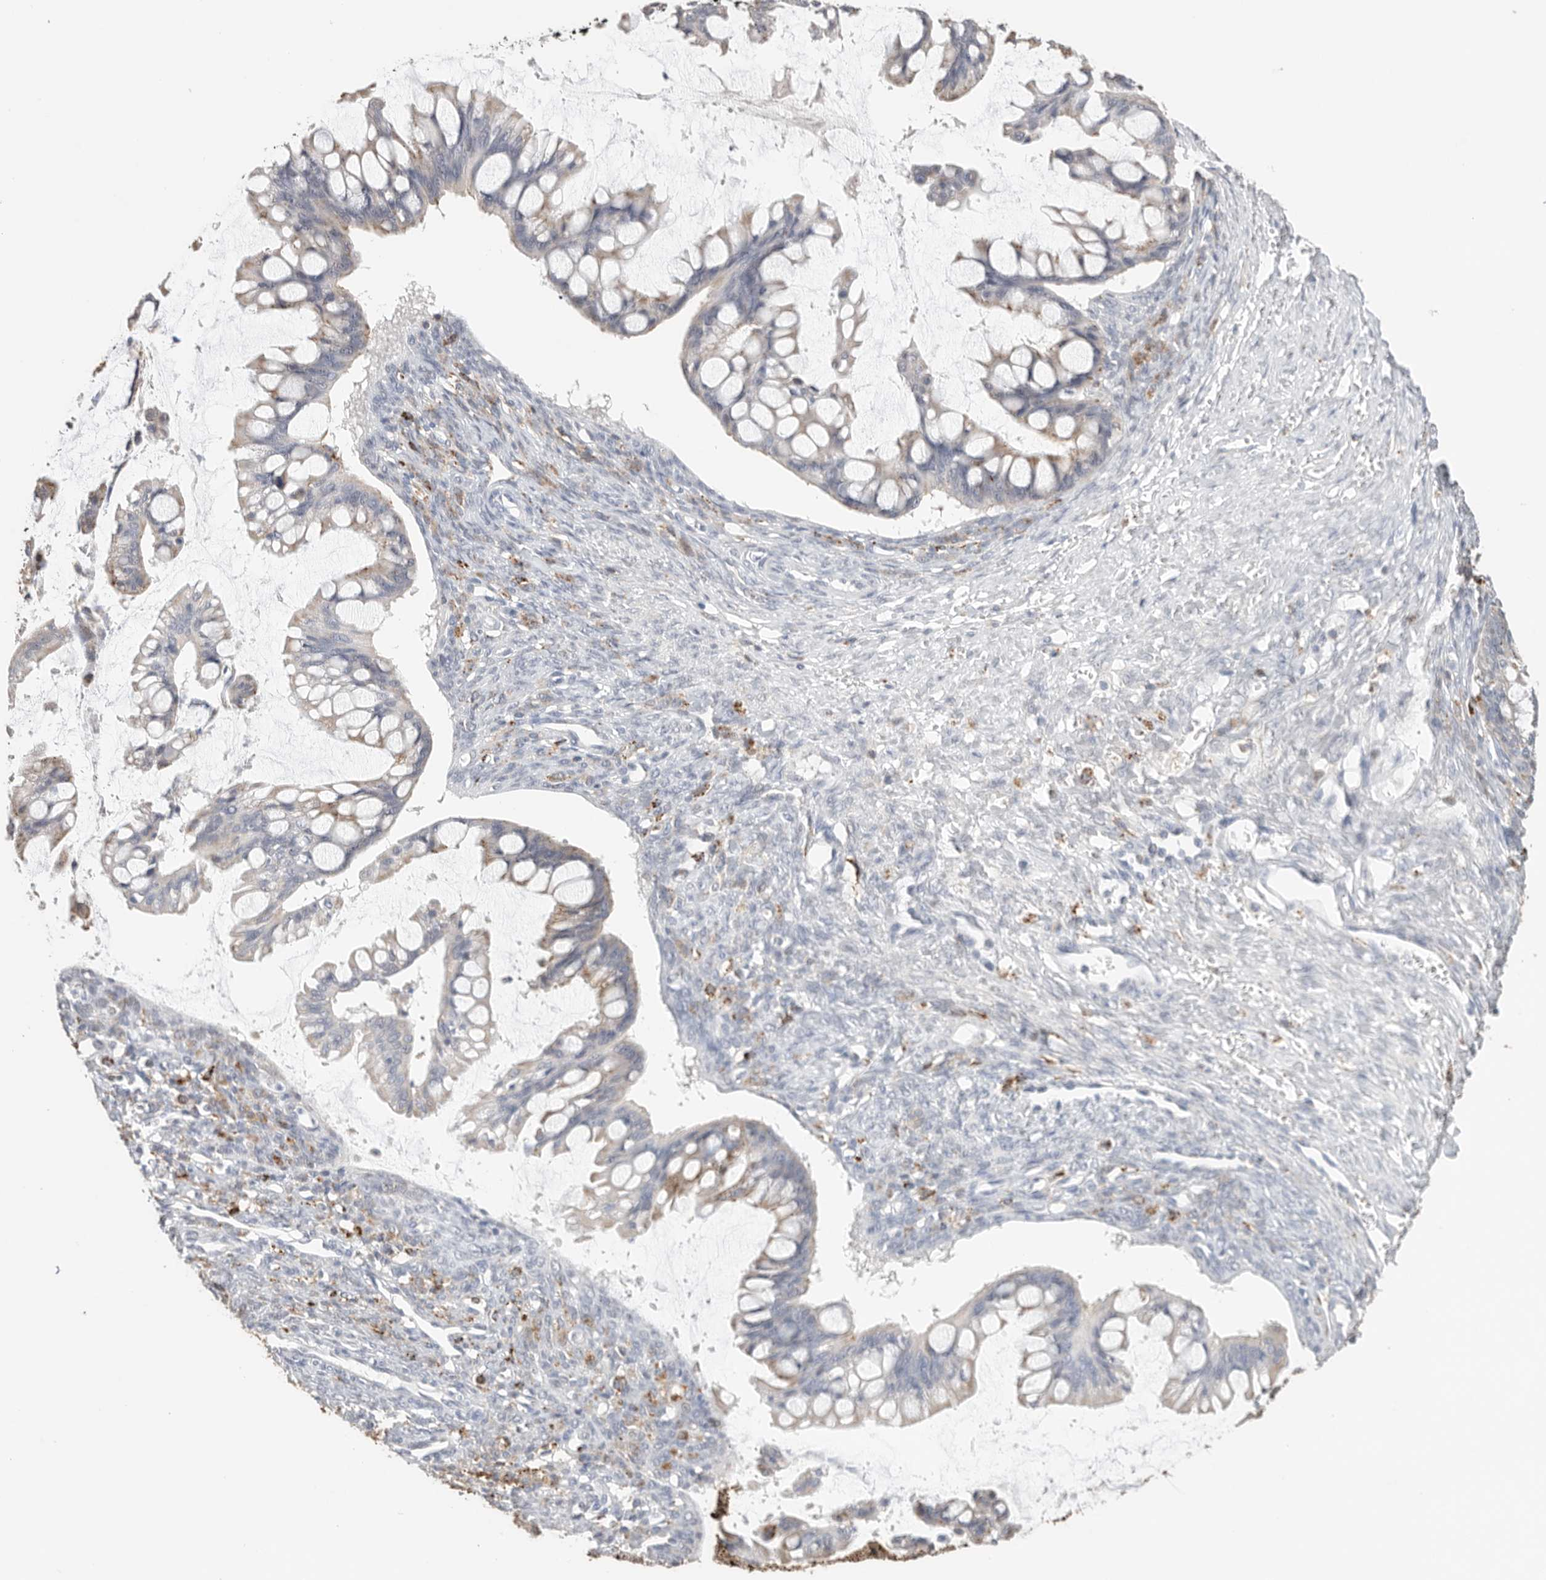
{"staining": {"intensity": "moderate", "quantity": "25%-75%", "location": "cytoplasmic/membranous"}, "tissue": "ovarian cancer", "cell_type": "Tumor cells", "image_type": "cancer", "snomed": [{"axis": "morphology", "description": "Cystadenocarcinoma, mucinous, NOS"}, {"axis": "topography", "description": "Ovary"}], "caption": "DAB (3,3'-diaminobenzidine) immunohistochemical staining of ovarian cancer shows moderate cytoplasmic/membranous protein expression in approximately 25%-75% of tumor cells.", "gene": "GGH", "patient": {"sex": "female", "age": 73}}